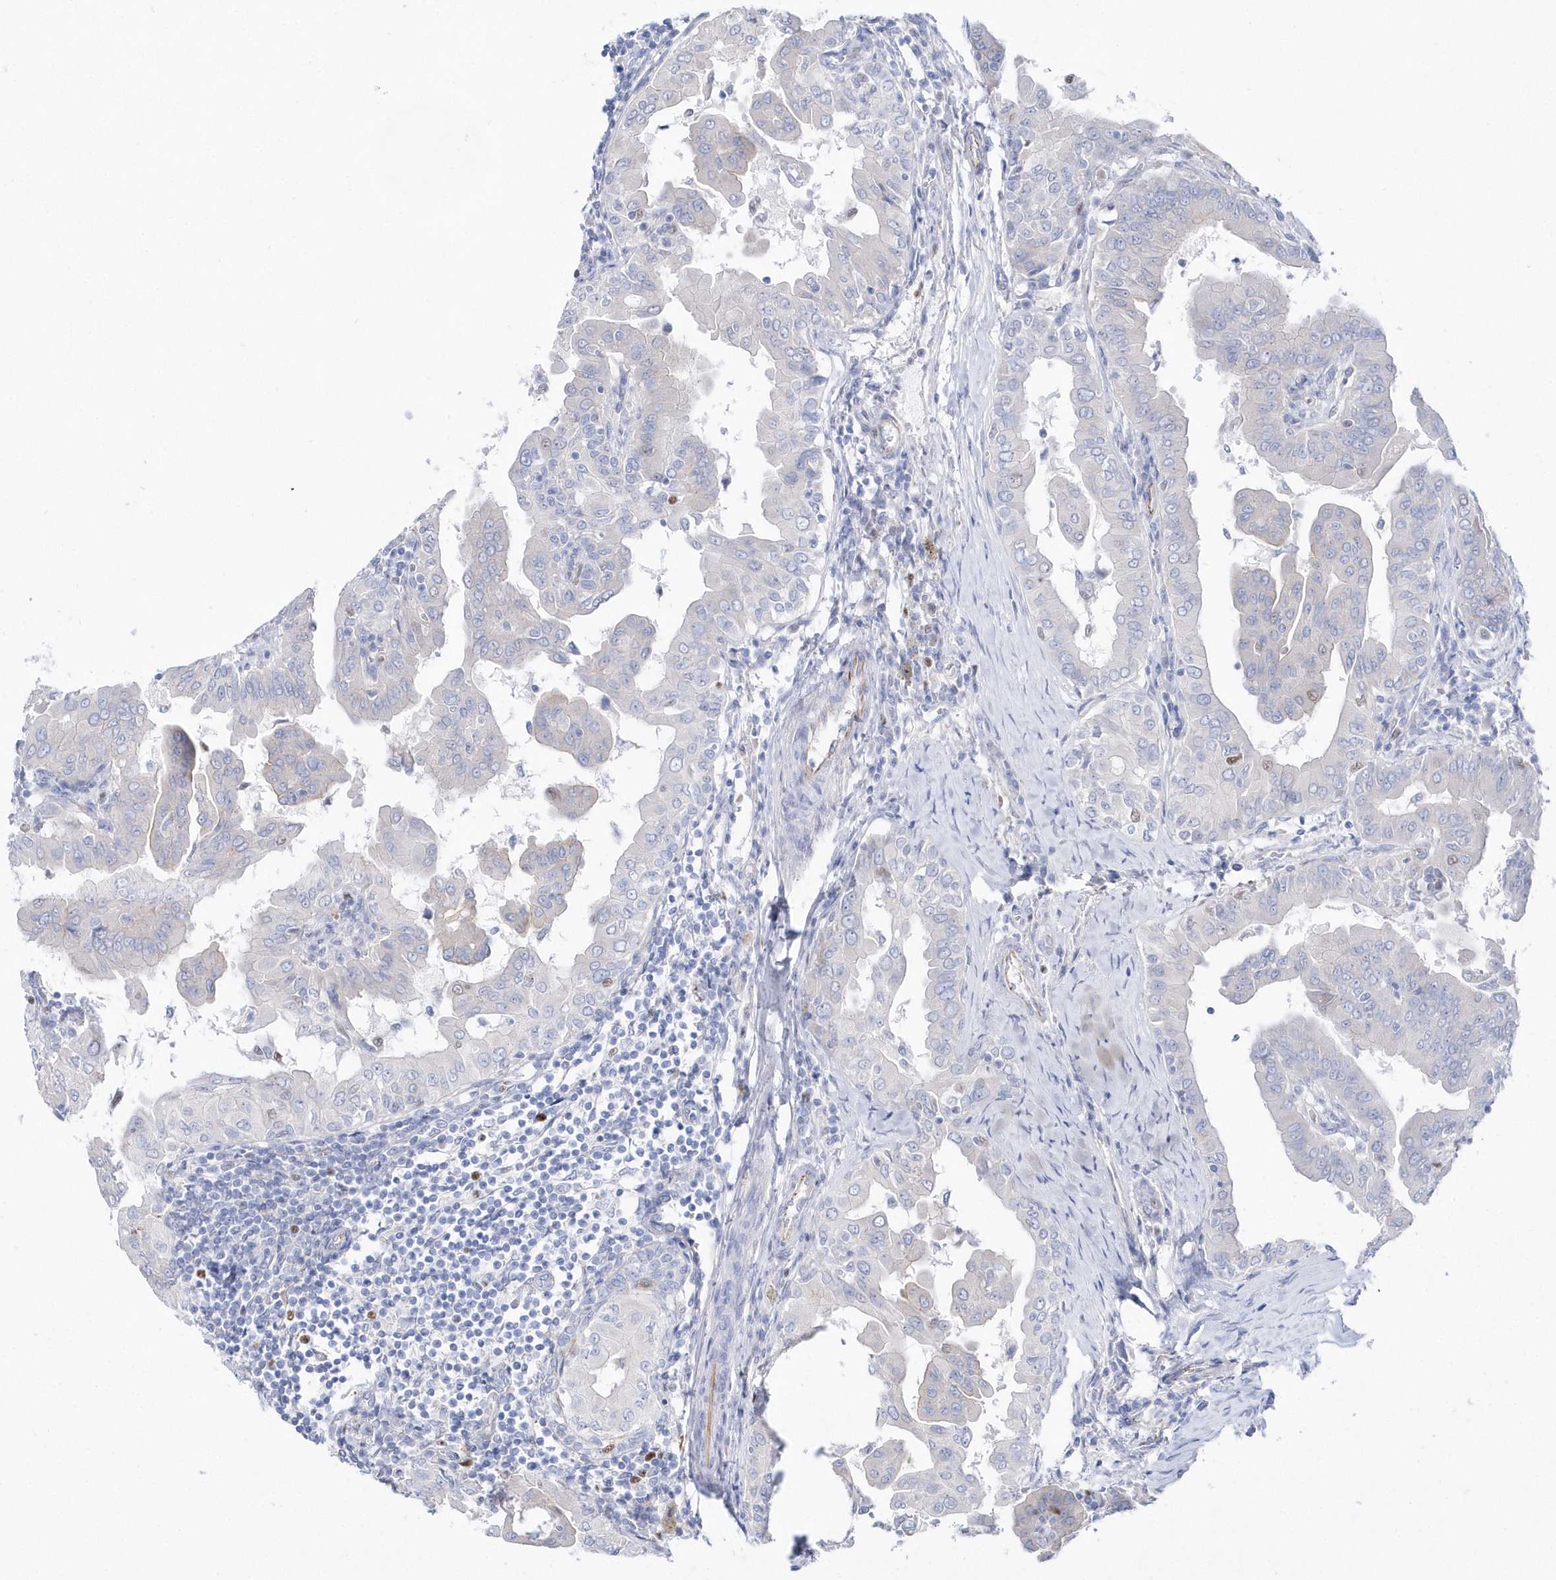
{"staining": {"intensity": "weak", "quantity": "<25%", "location": "cytoplasmic/membranous"}, "tissue": "thyroid cancer", "cell_type": "Tumor cells", "image_type": "cancer", "snomed": [{"axis": "morphology", "description": "Papillary adenocarcinoma, NOS"}, {"axis": "topography", "description": "Thyroid gland"}], "caption": "DAB immunohistochemical staining of human thyroid papillary adenocarcinoma demonstrates no significant expression in tumor cells.", "gene": "TMCO6", "patient": {"sex": "male", "age": 33}}